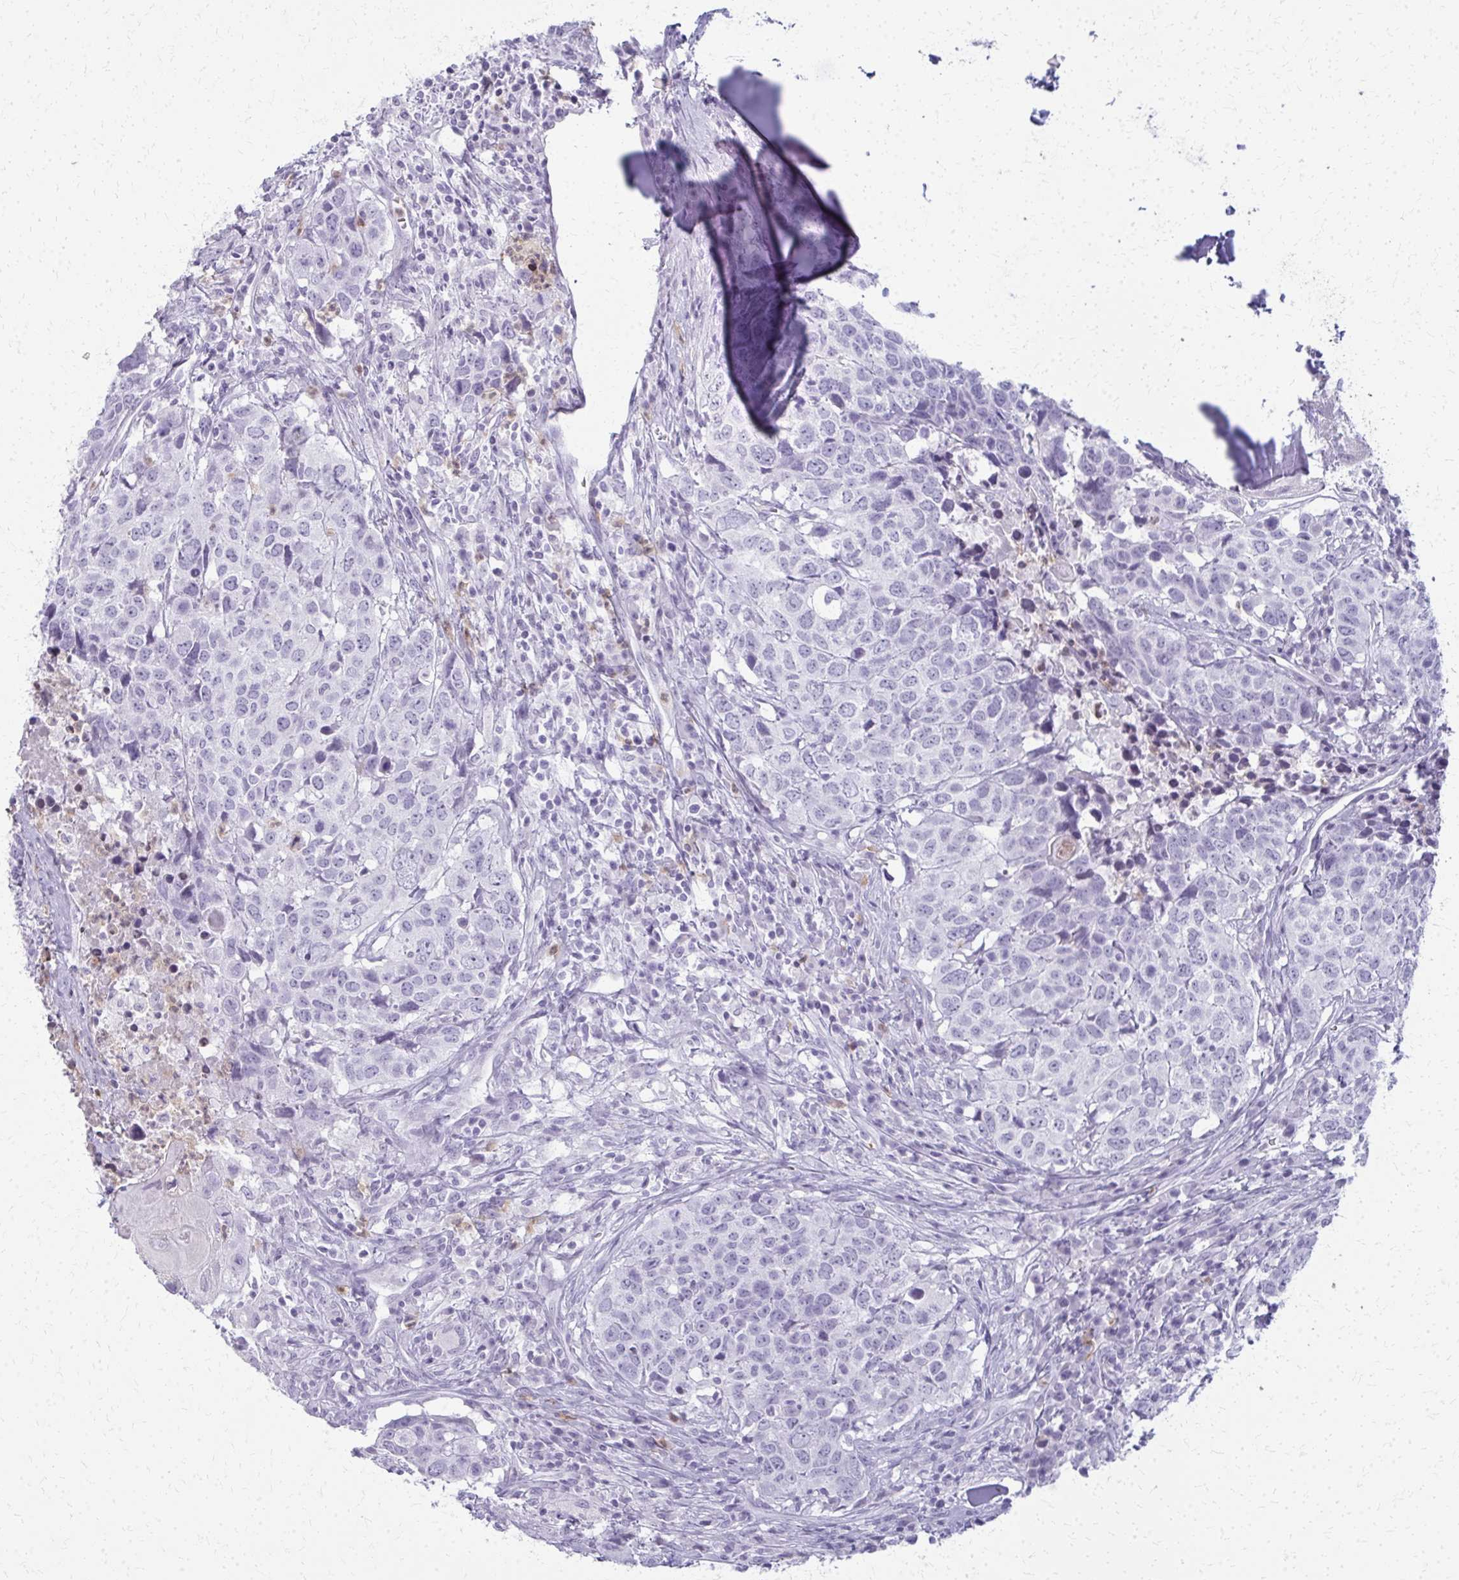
{"staining": {"intensity": "negative", "quantity": "none", "location": "none"}, "tissue": "head and neck cancer", "cell_type": "Tumor cells", "image_type": "cancer", "snomed": [{"axis": "morphology", "description": "Normal tissue, NOS"}, {"axis": "morphology", "description": "Squamous cell carcinoma, NOS"}, {"axis": "topography", "description": "Skeletal muscle"}, {"axis": "topography", "description": "Vascular tissue"}, {"axis": "topography", "description": "Peripheral nerve tissue"}, {"axis": "topography", "description": "Head-Neck"}], "caption": "This is an immunohistochemistry histopathology image of head and neck cancer (squamous cell carcinoma). There is no expression in tumor cells.", "gene": "CA3", "patient": {"sex": "male", "age": 66}}